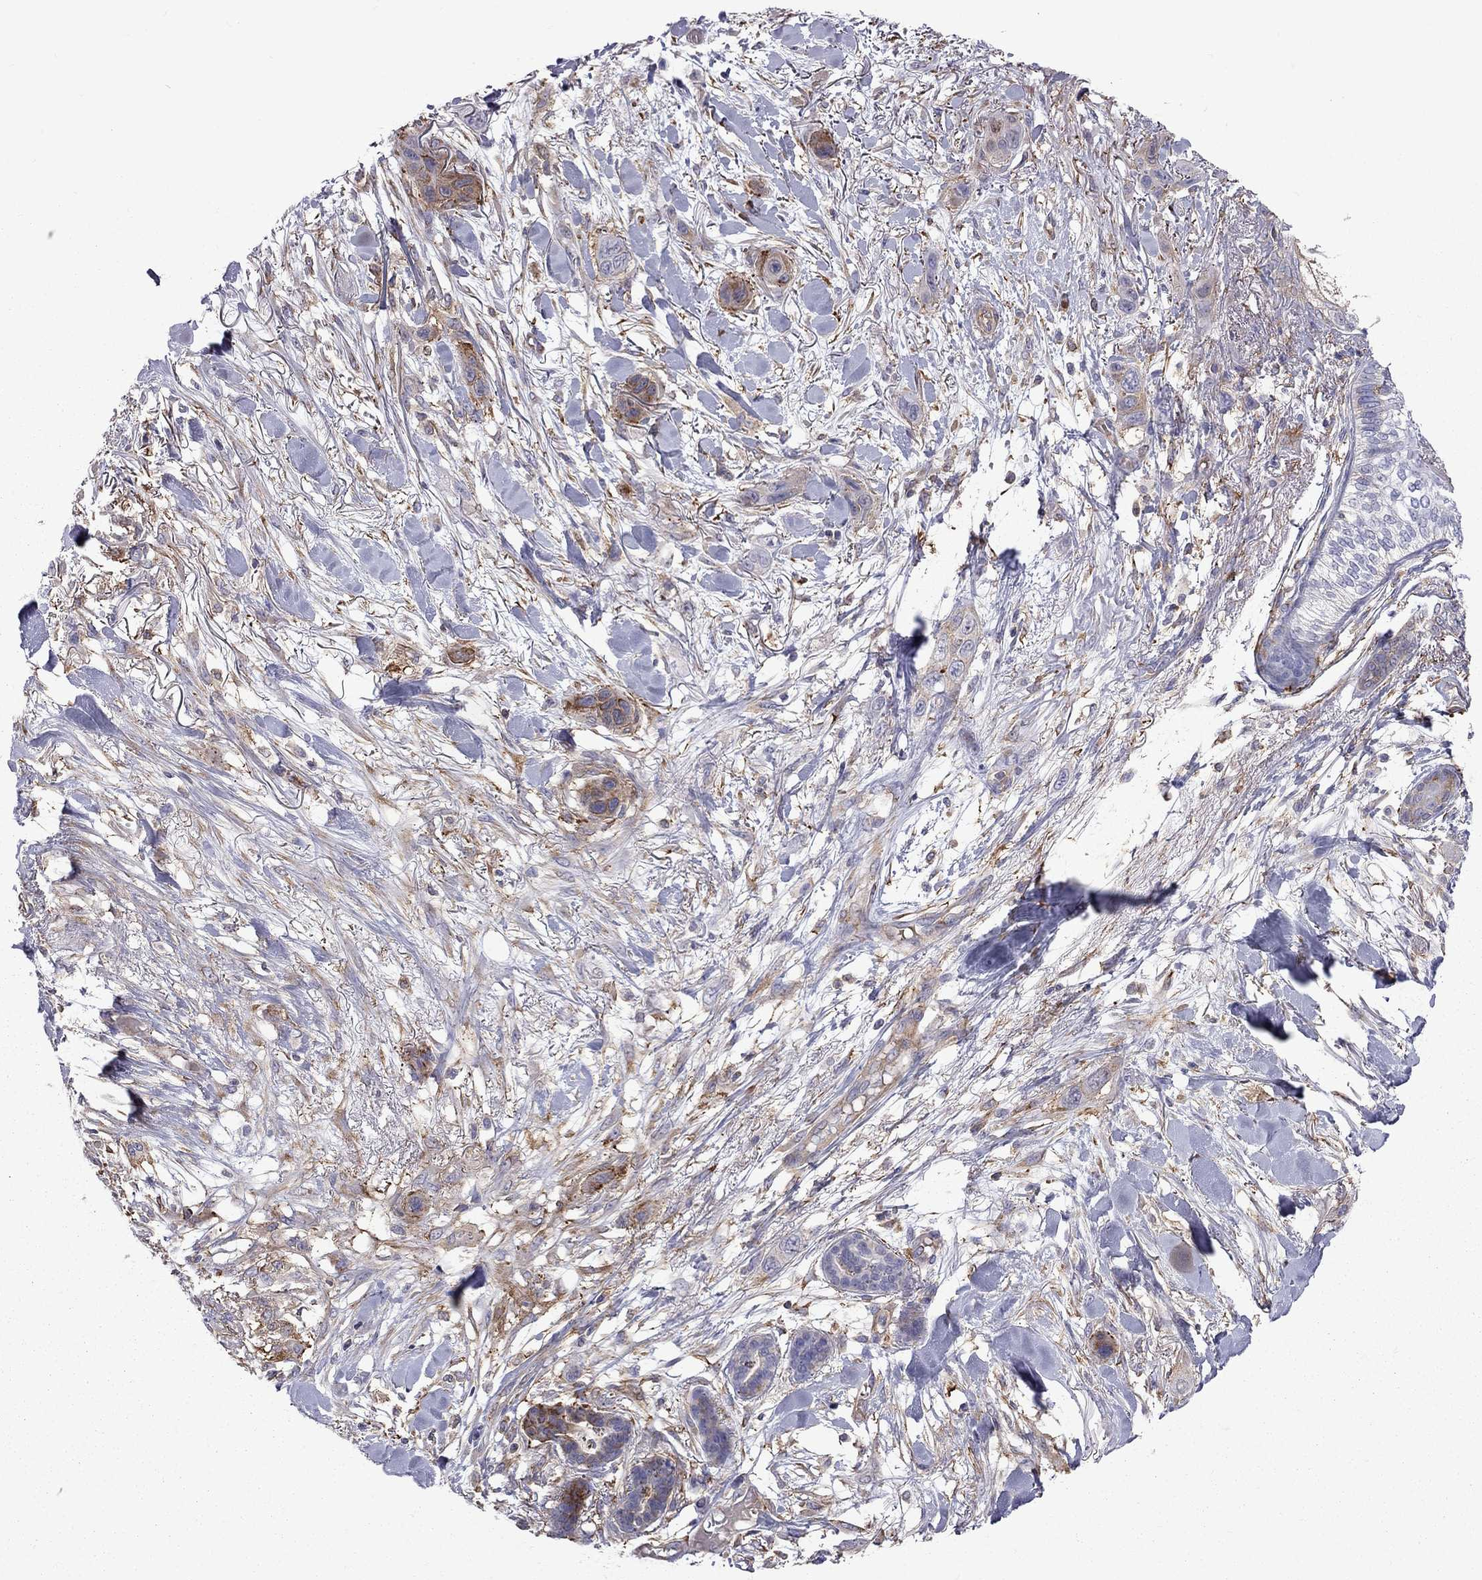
{"staining": {"intensity": "moderate", "quantity": "<25%", "location": "cytoplasmic/membranous"}, "tissue": "skin cancer", "cell_type": "Tumor cells", "image_type": "cancer", "snomed": [{"axis": "morphology", "description": "Squamous cell carcinoma, NOS"}, {"axis": "topography", "description": "Skin"}], "caption": "Immunohistochemistry (IHC) histopathology image of skin cancer (squamous cell carcinoma) stained for a protein (brown), which reveals low levels of moderate cytoplasmic/membranous positivity in about <25% of tumor cells.", "gene": "EIF4E3", "patient": {"sex": "male", "age": 79}}